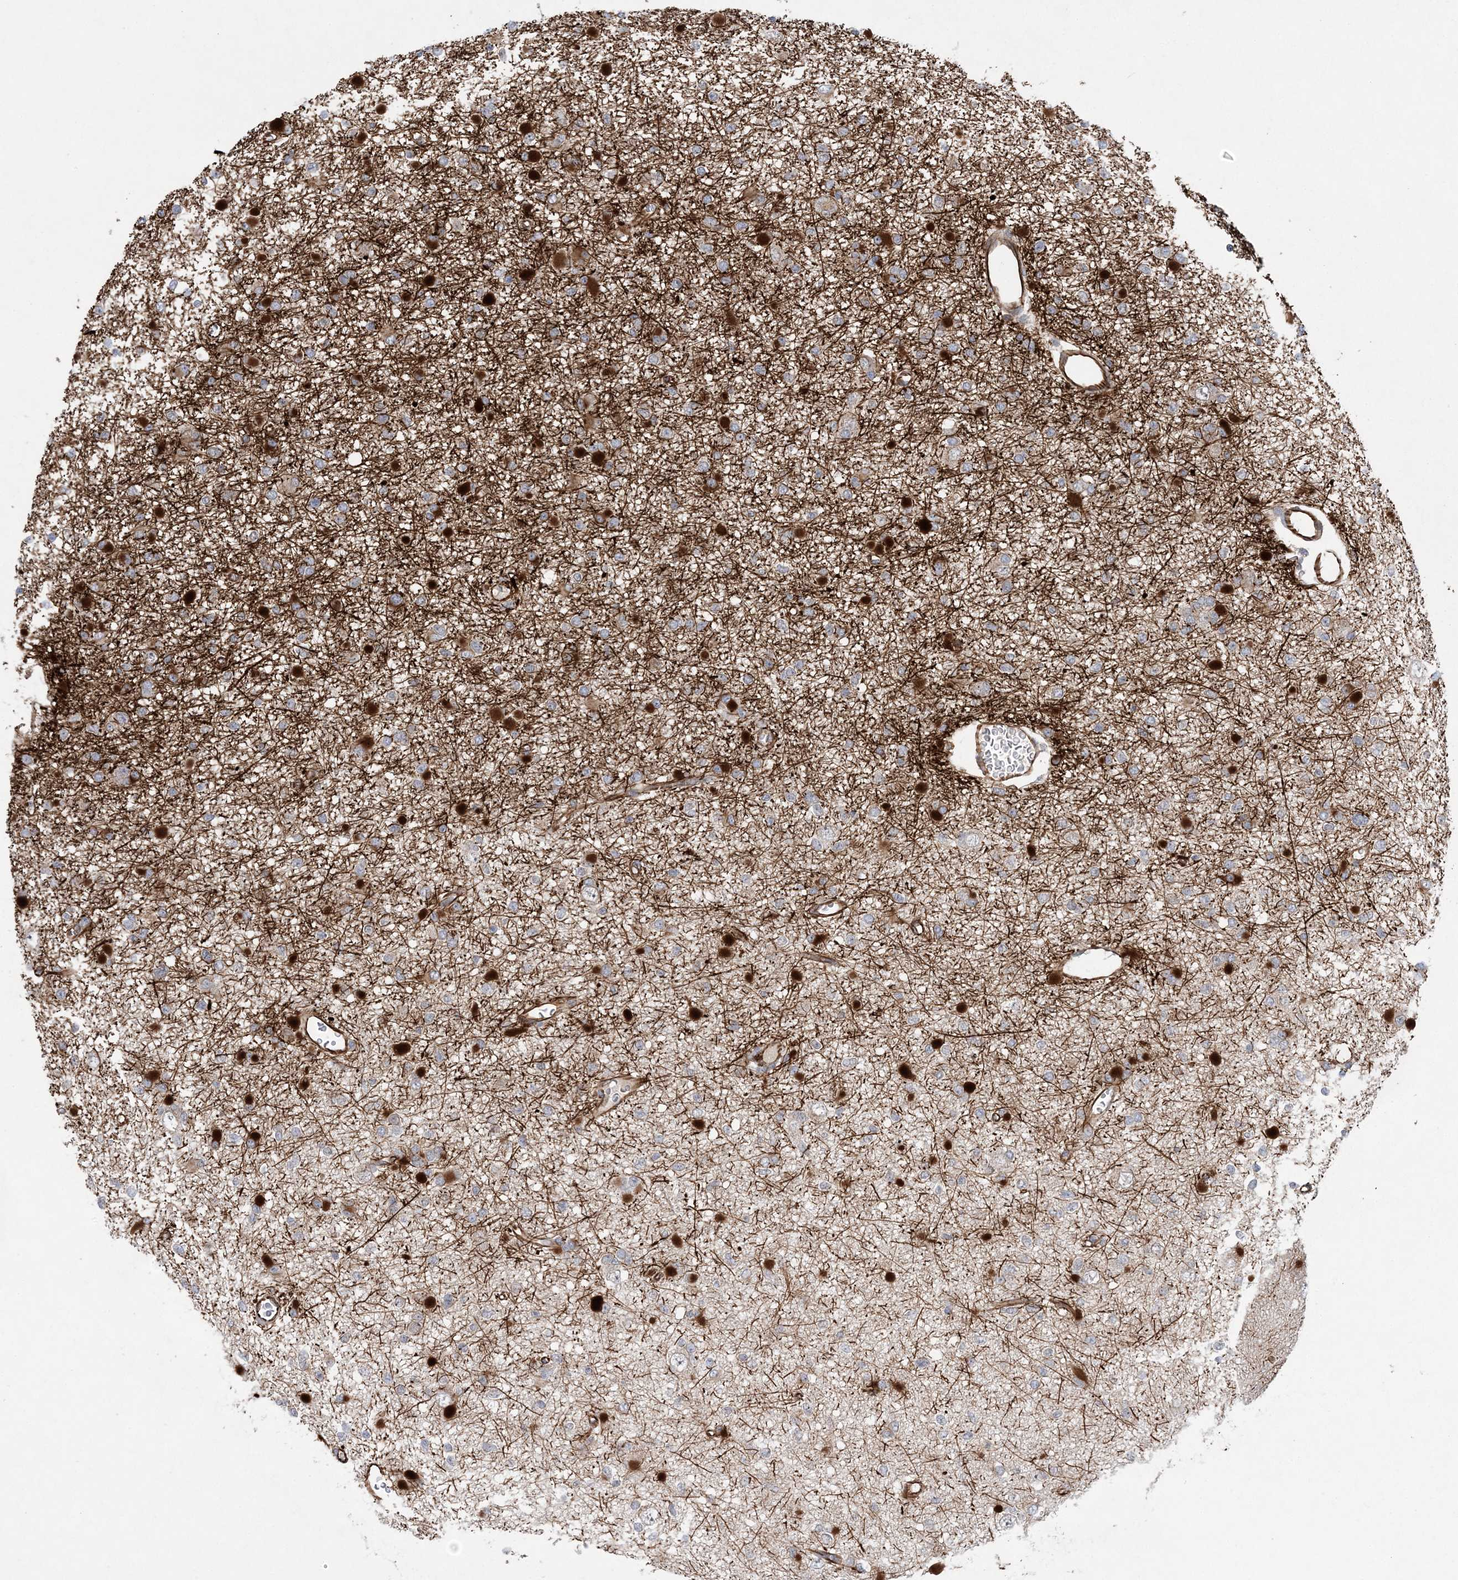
{"staining": {"intensity": "negative", "quantity": "none", "location": "none"}, "tissue": "glioma", "cell_type": "Tumor cells", "image_type": "cancer", "snomed": [{"axis": "morphology", "description": "Glioma, malignant, Low grade"}, {"axis": "topography", "description": "Brain"}], "caption": "This is an immunohistochemistry image of human malignant glioma (low-grade). There is no positivity in tumor cells.", "gene": "FAM114A2", "patient": {"sex": "female", "age": 22}}